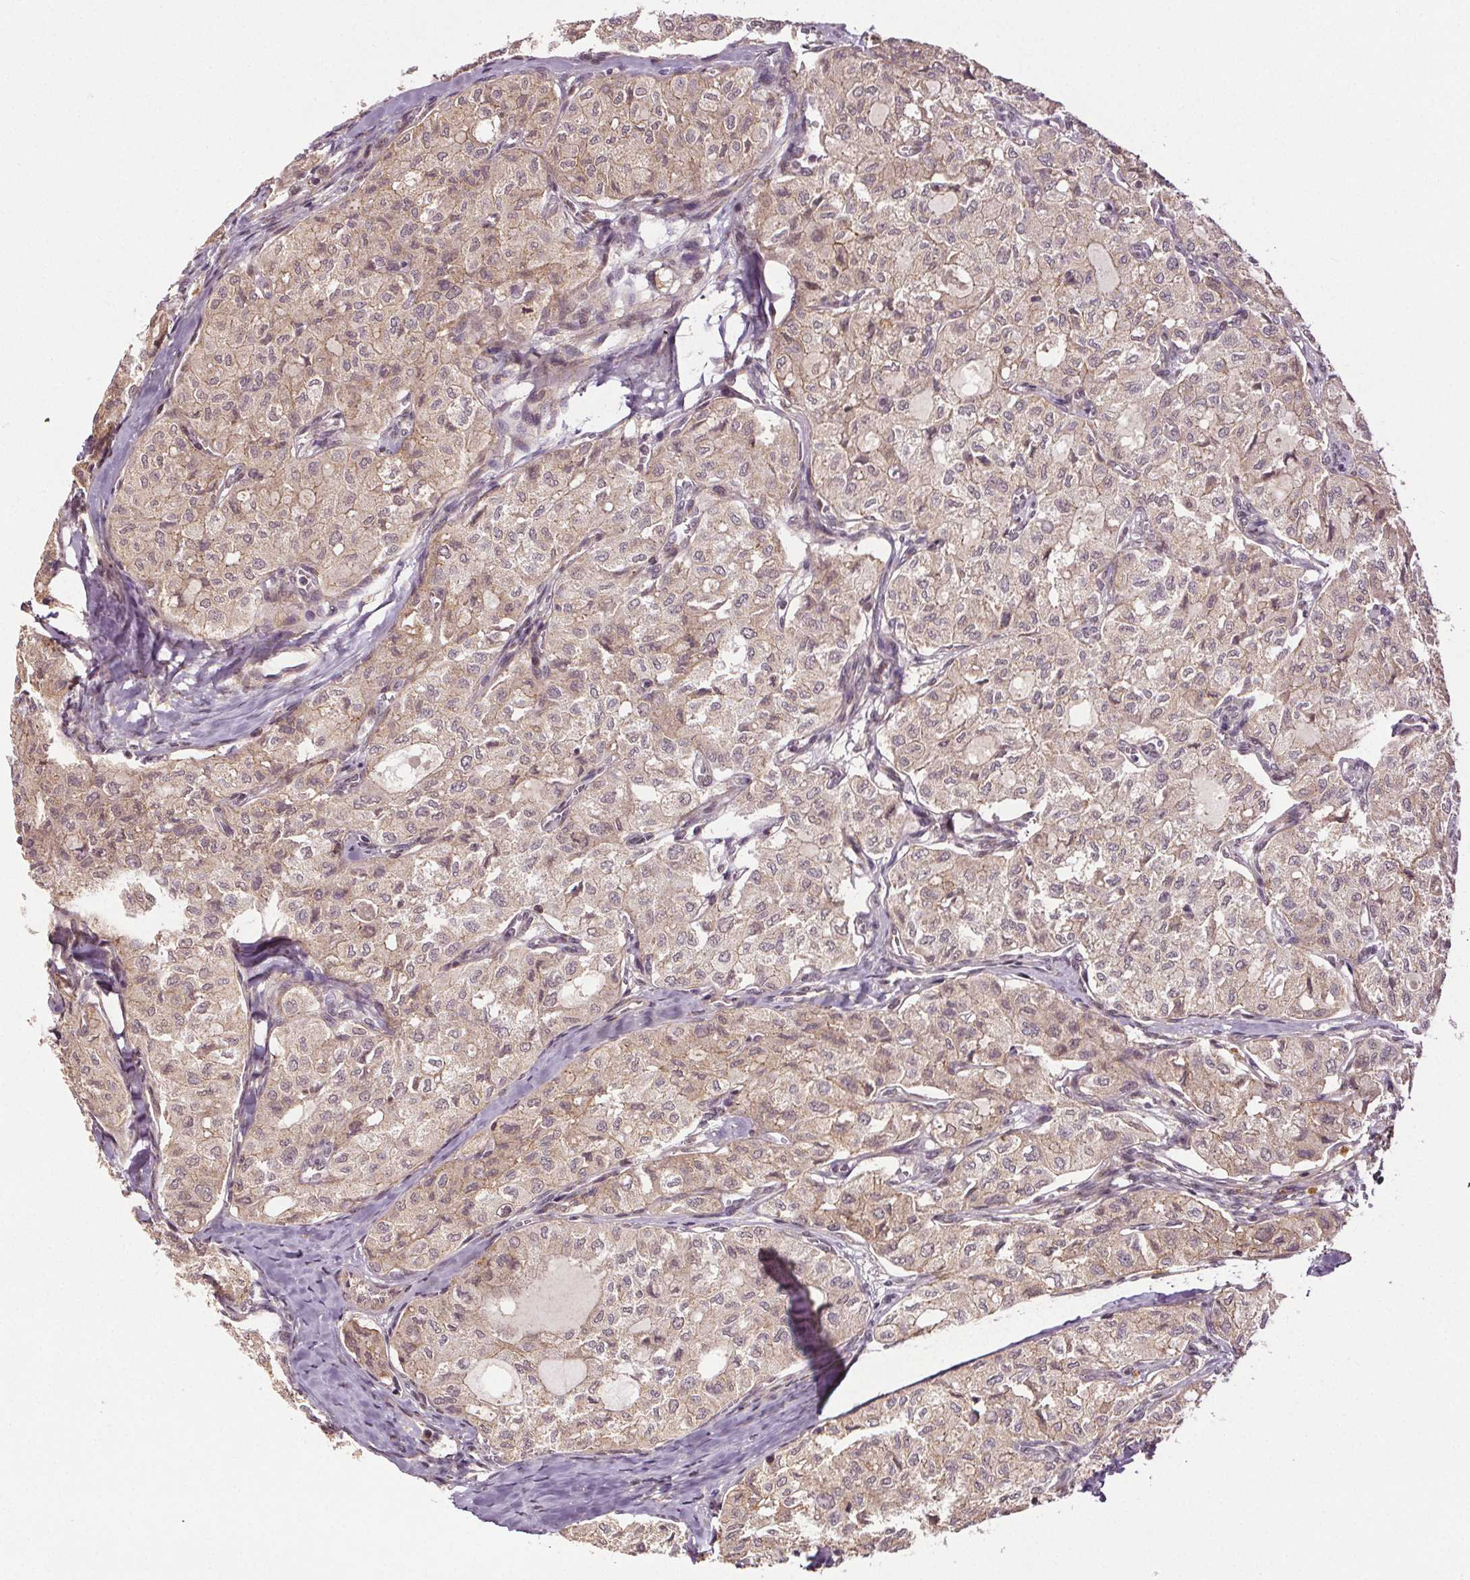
{"staining": {"intensity": "weak", "quantity": ">75%", "location": "cytoplasmic/membranous"}, "tissue": "thyroid cancer", "cell_type": "Tumor cells", "image_type": "cancer", "snomed": [{"axis": "morphology", "description": "Follicular adenoma carcinoma, NOS"}, {"axis": "topography", "description": "Thyroid gland"}], "caption": "Immunohistochemical staining of thyroid follicular adenoma carcinoma displays low levels of weak cytoplasmic/membranous protein expression in about >75% of tumor cells.", "gene": "EPHB3", "patient": {"sex": "male", "age": 75}}